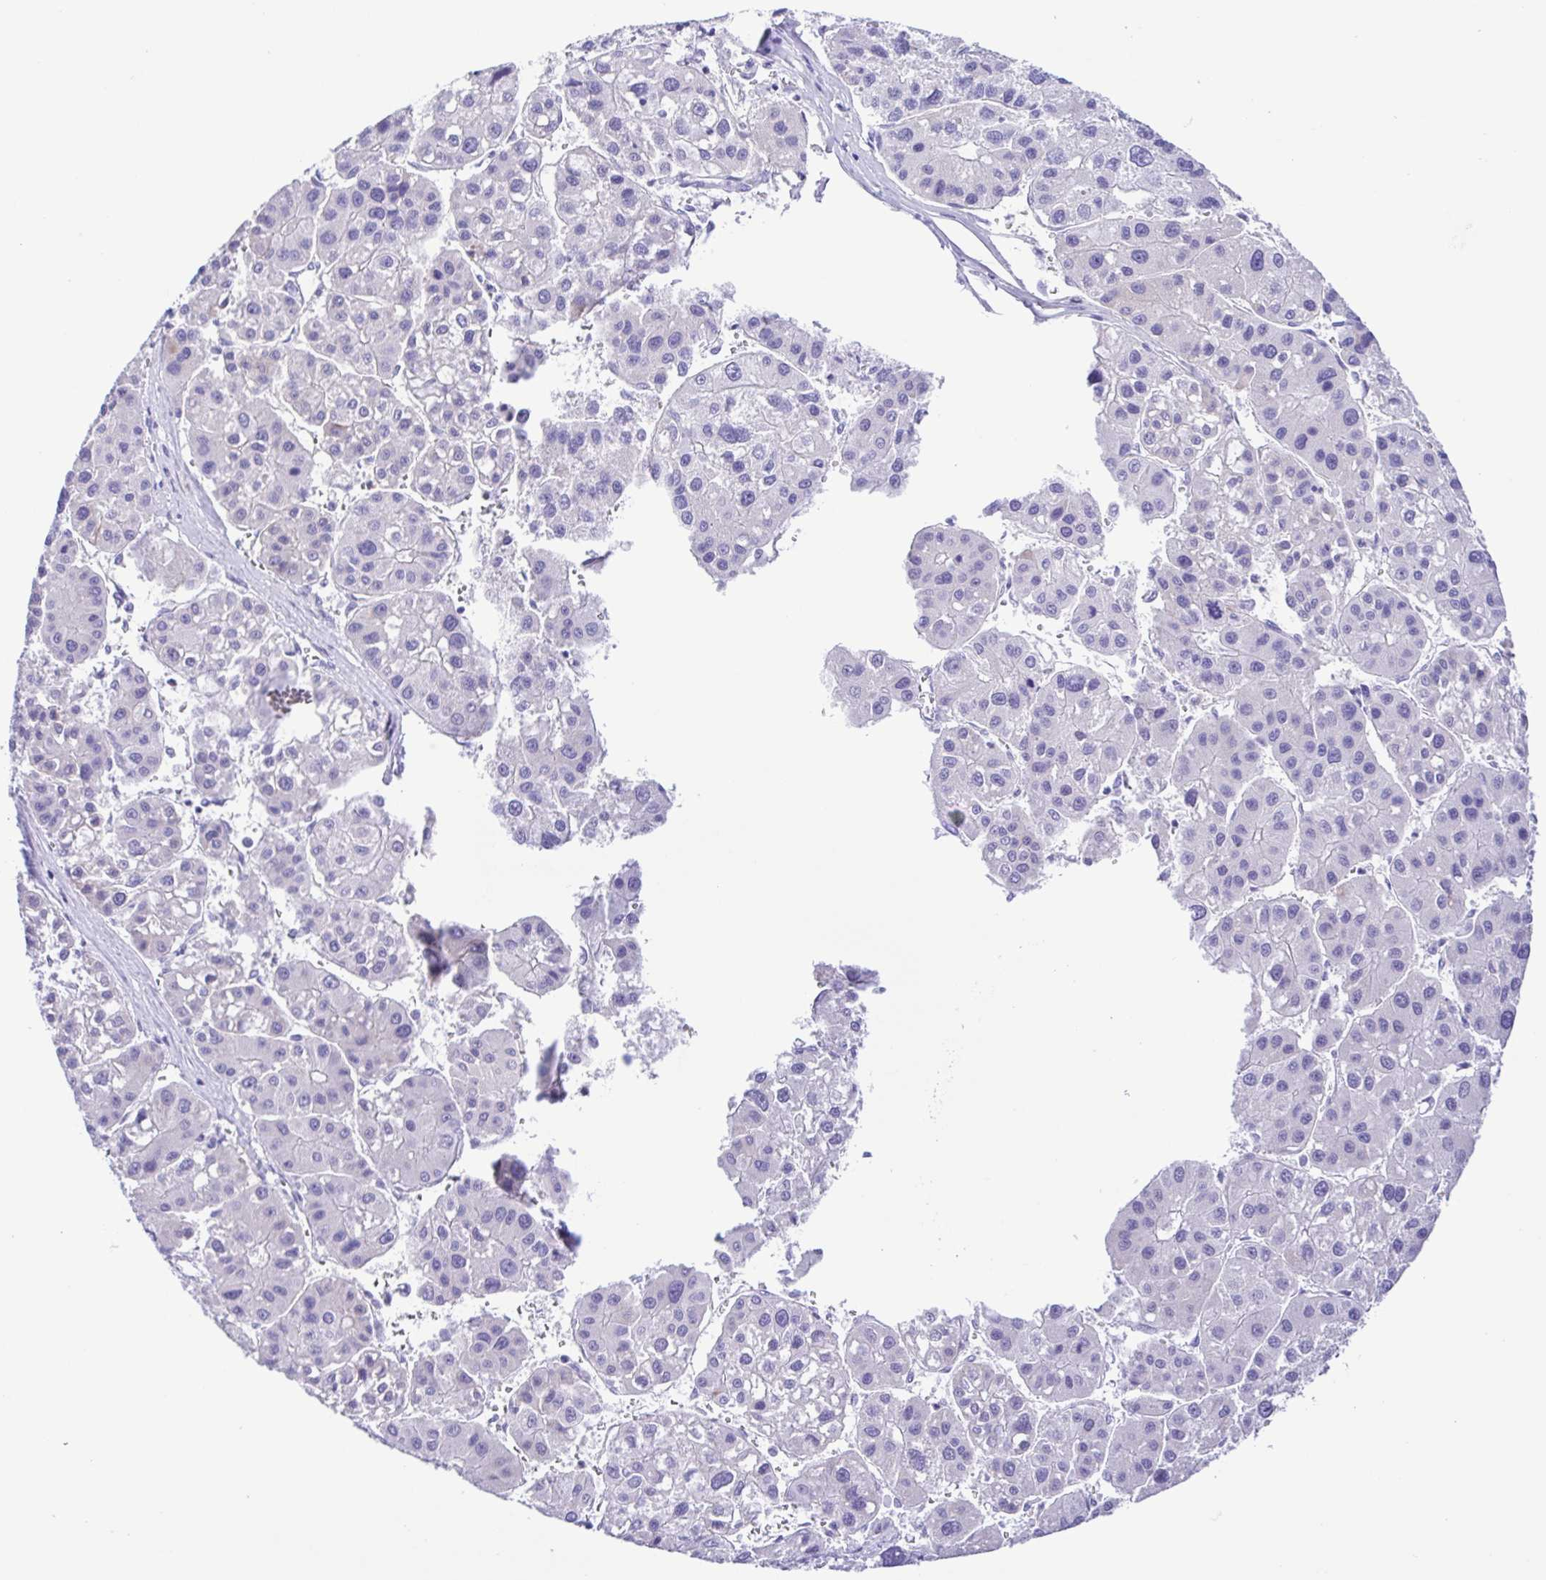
{"staining": {"intensity": "negative", "quantity": "none", "location": "none"}, "tissue": "liver cancer", "cell_type": "Tumor cells", "image_type": "cancer", "snomed": [{"axis": "morphology", "description": "Carcinoma, Hepatocellular, NOS"}, {"axis": "topography", "description": "Liver"}], "caption": "Liver cancer was stained to show a protein in brown. There is no significant expression in tumor cells. Nuclei are stained in blue.", "gene": "GPR17", "patient": {"sex": "male", "age": 73}}